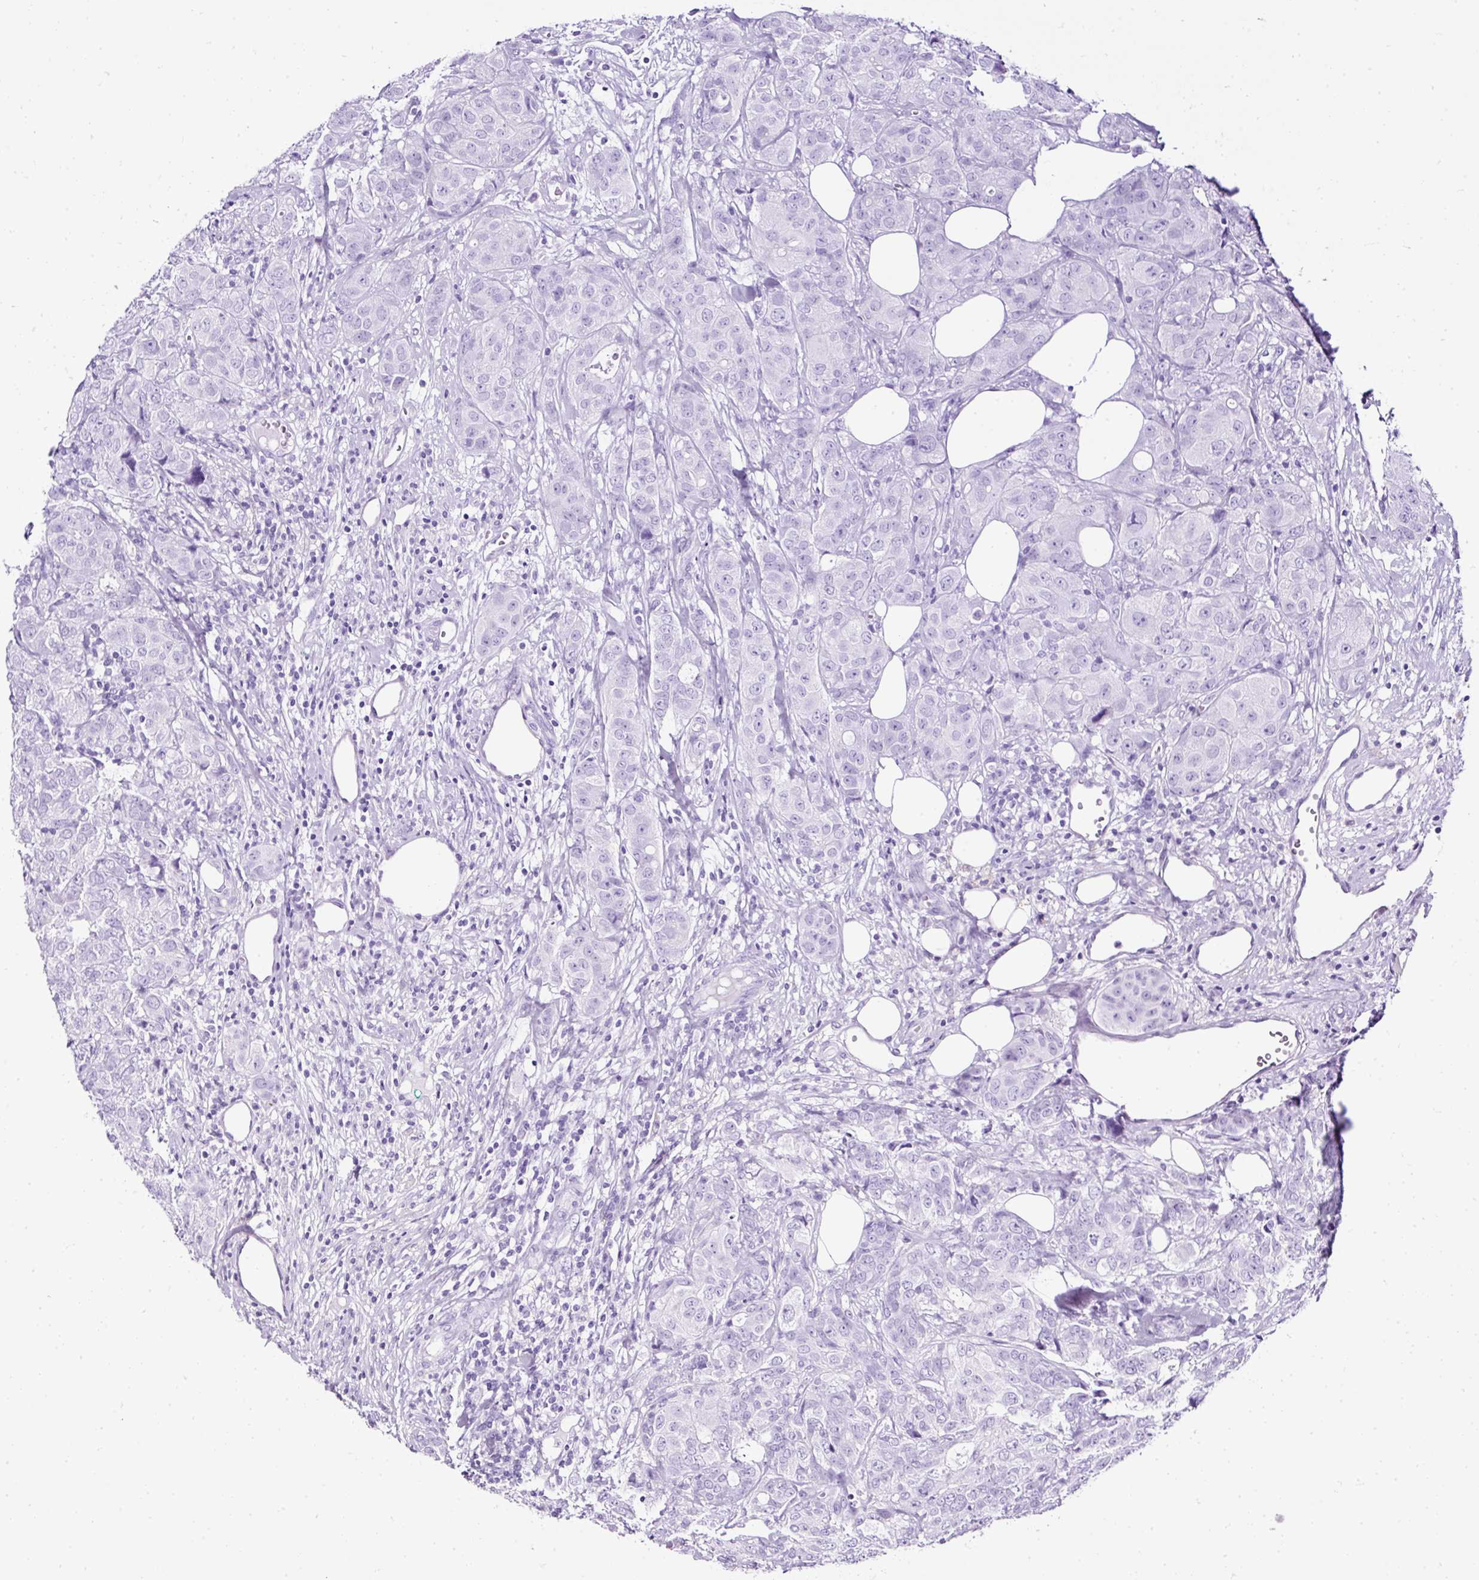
{"staining": {"intensity": "negative", "quantity": "none", "location": "none"}, "tissue": "breast cancer", "cell_type": "Tumor cells", "image_type": "cancer", "snomed": [{"axis": "morphology", "description": "Duct carcinoma"}, {"axis": "topography", "description": "Breast"}], "caption": "Tumor cells show no significant protein expression in intraductal carcinoma (breast). (DAB (3,3'-diaminobenzidine) IHC, high magnification).", "gene": "NTS", "patient": {"sex": "female", "age": 43}}